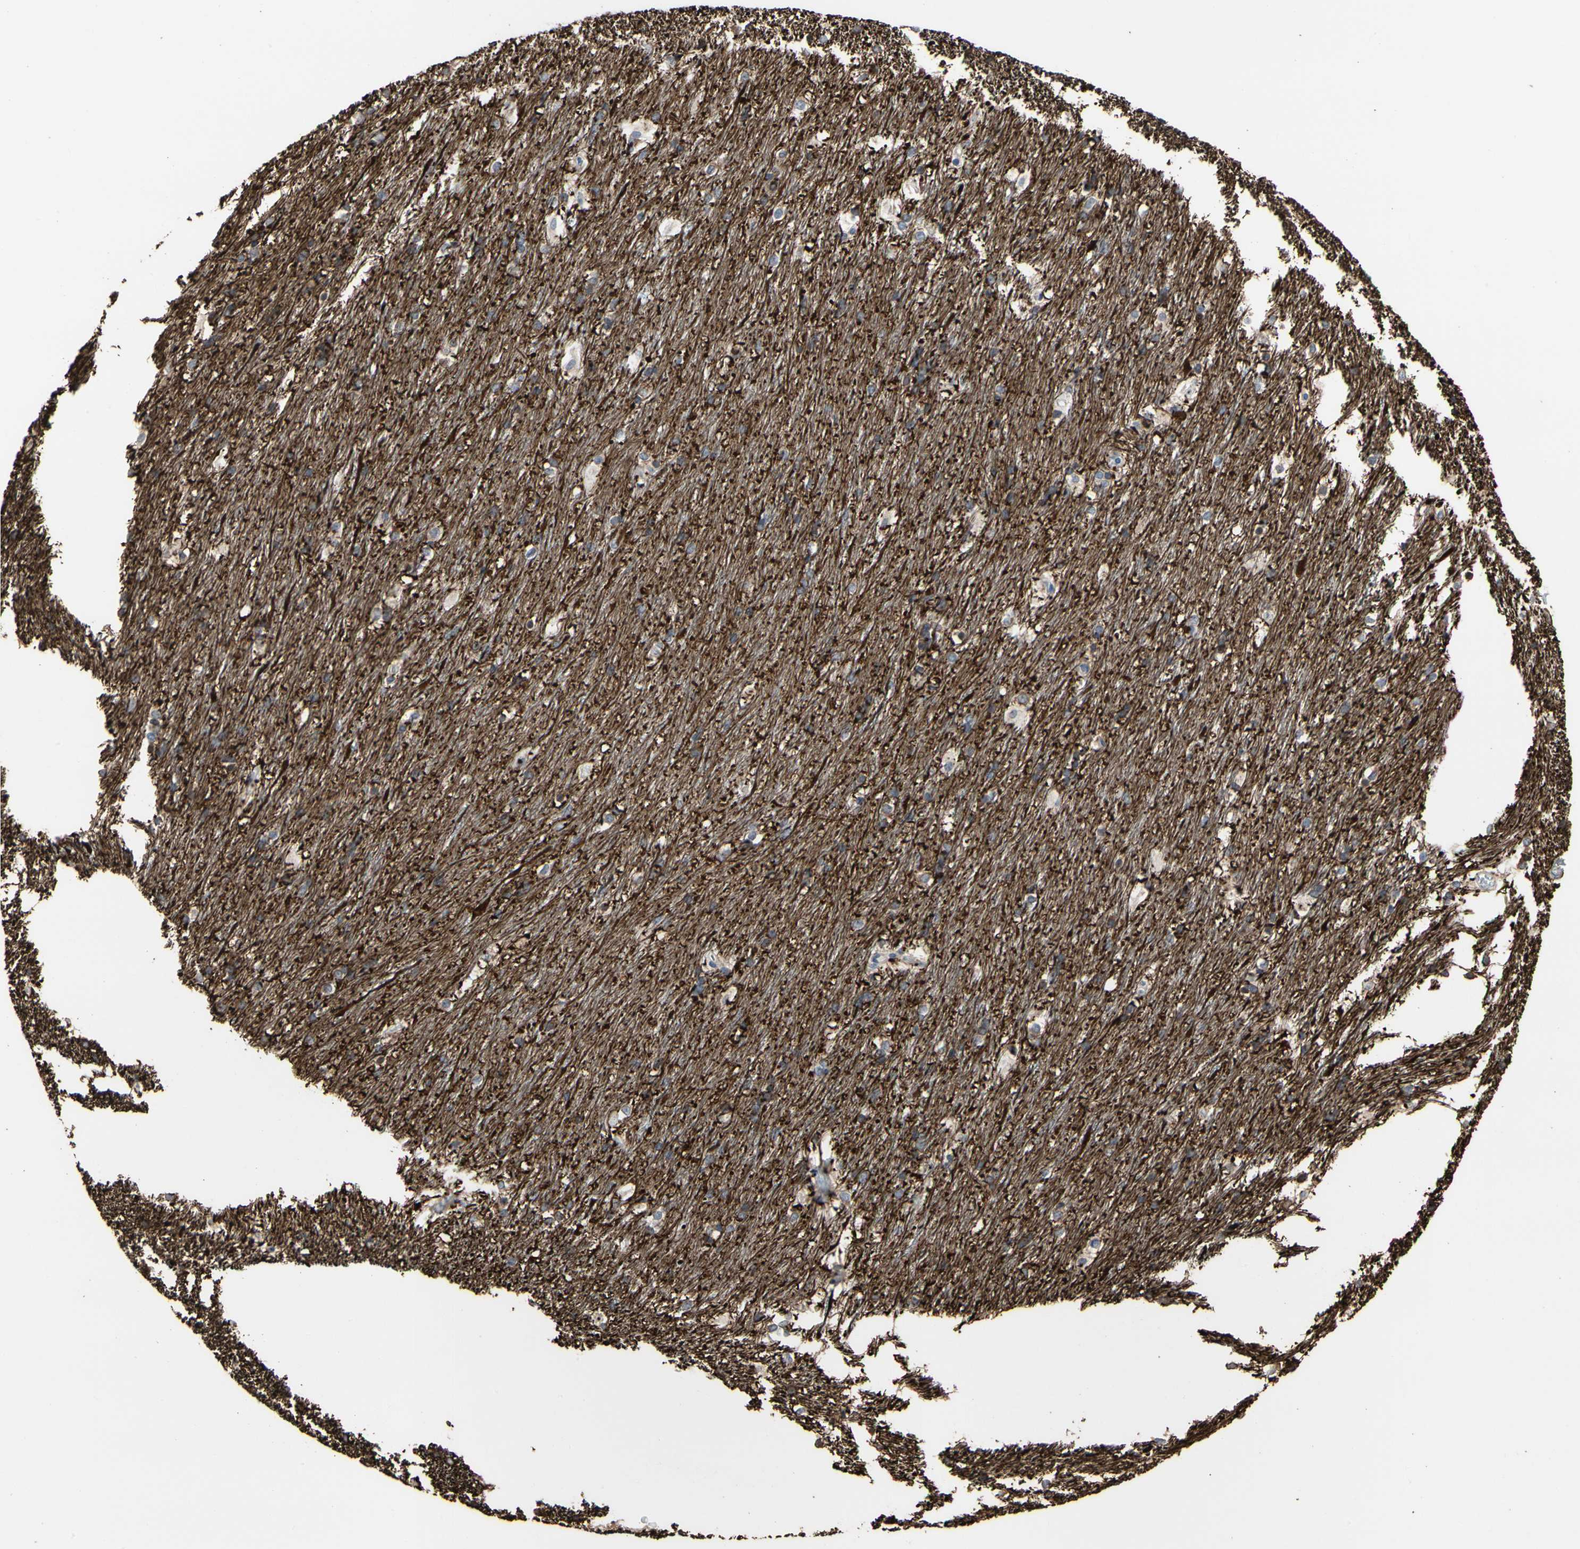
{"staining": {"intensity": "negative", "quantity": "none", "location": "none"}, "tissue": "caudate", "cell_type": "Glial cells", "image_type": "normal", "snomed": [{"axis": "morphology", "description": "Normal tissue, NOS"}, {"axis": "topography", "description": "Lateral ventricle wall"}], "caption": "This is a image of immunohistochemistry (IHC) staining of benign caudate, which shows no staining in glial cells.", "gene": "TUBA1A", "patient": {"sex": "female", "age": 19}}